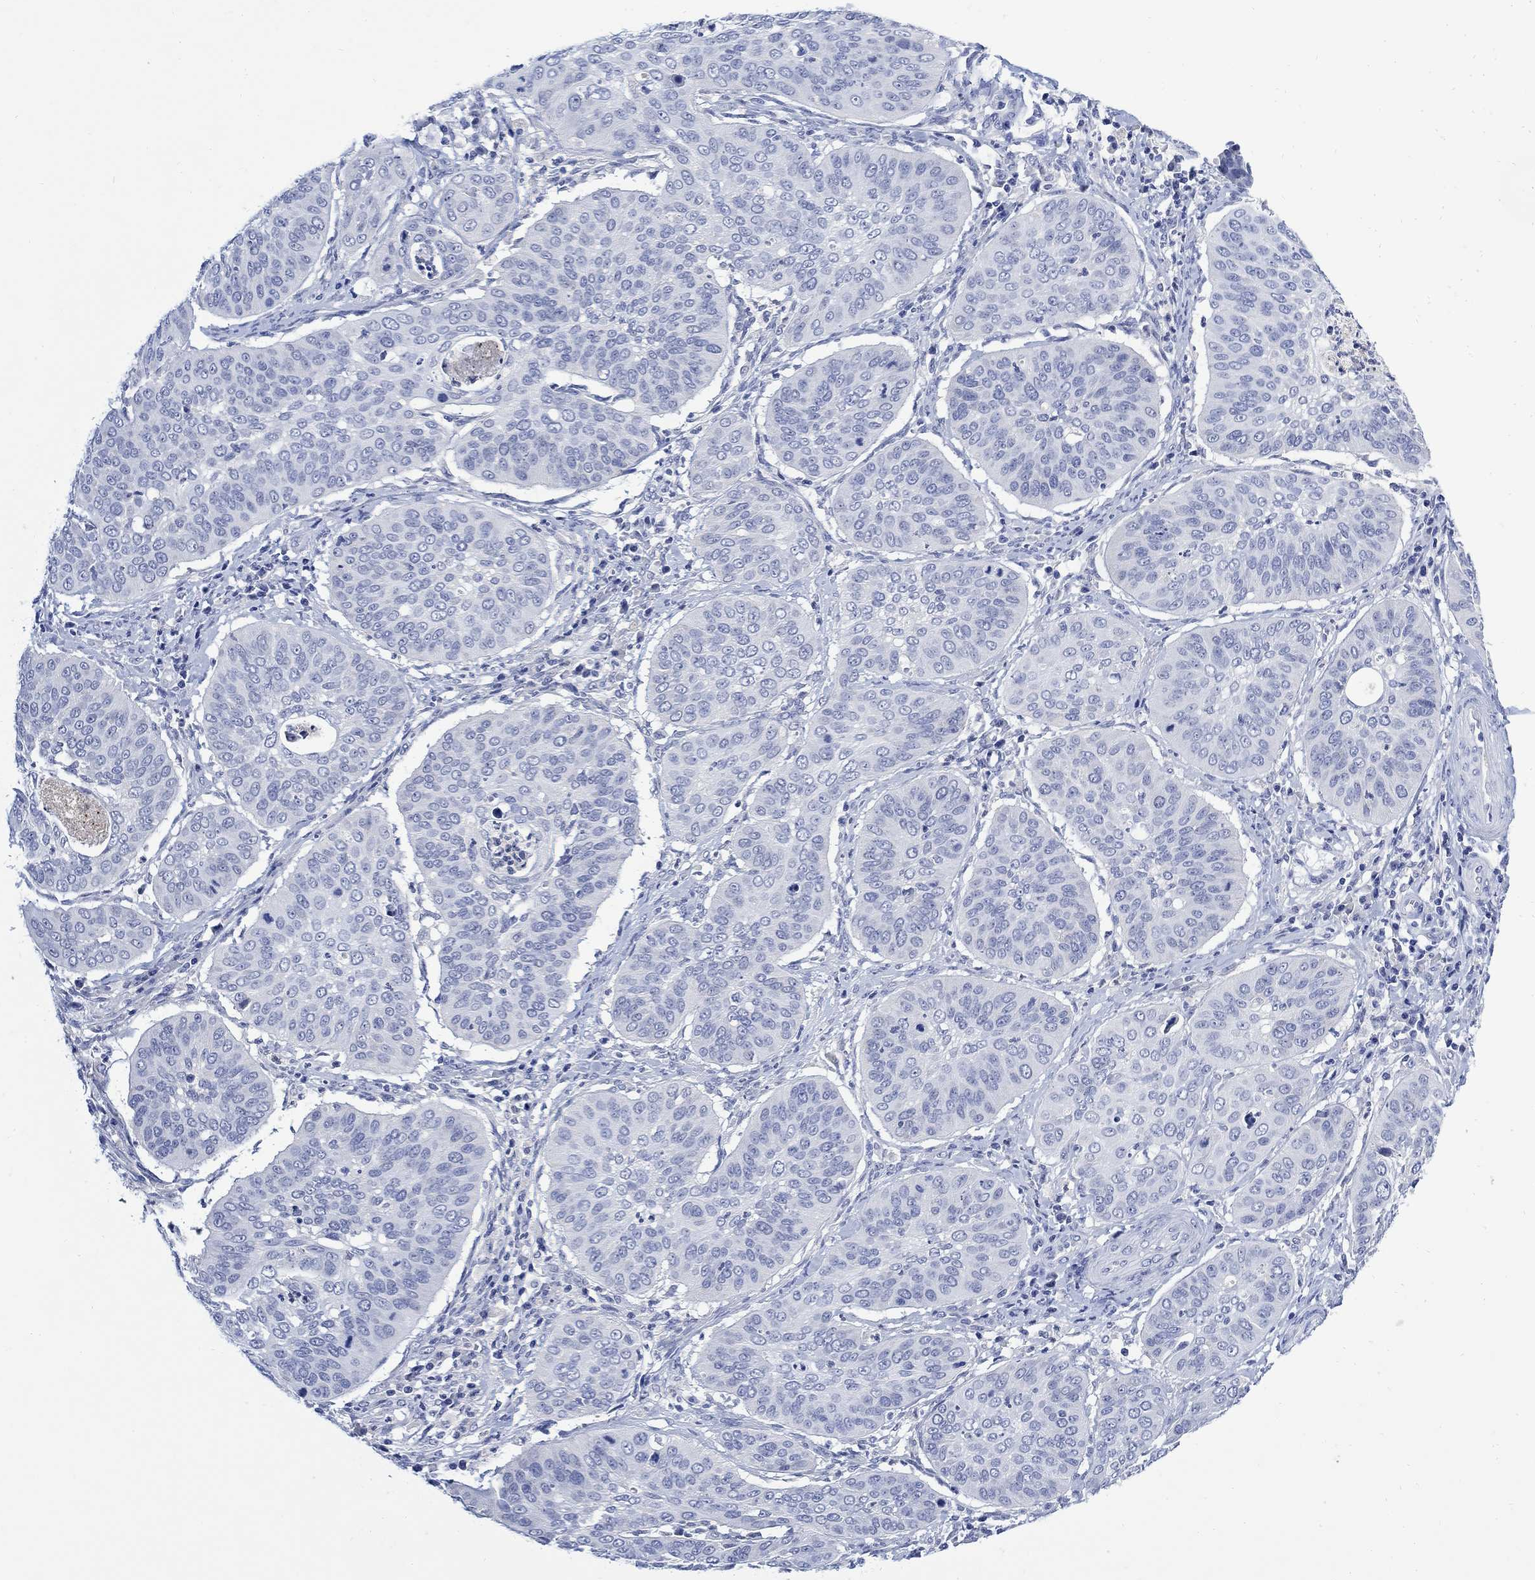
{"staining": {"intensity": "negative", "quantity": "none", "location": "none"}, "tissue": "cervical cancer", "cell_type": "Tumor cells", "image_type": "cancer", "snomed": [{"axis": "morphology", "description": "Normal tissue, NOS"}, {"axis": "morphology", "description": "Squamous cell carcinoma, NOS"}, {"axis": "topography", "description": "Cervix"}], "caption": "This is an immunohistochemistry (IHC) histopathology image of human squamous cell carcinoma (cervical). There is no expression in tumor cells.", "gene": "FBP2", "patient": {"sex": "female", "age": 39}}